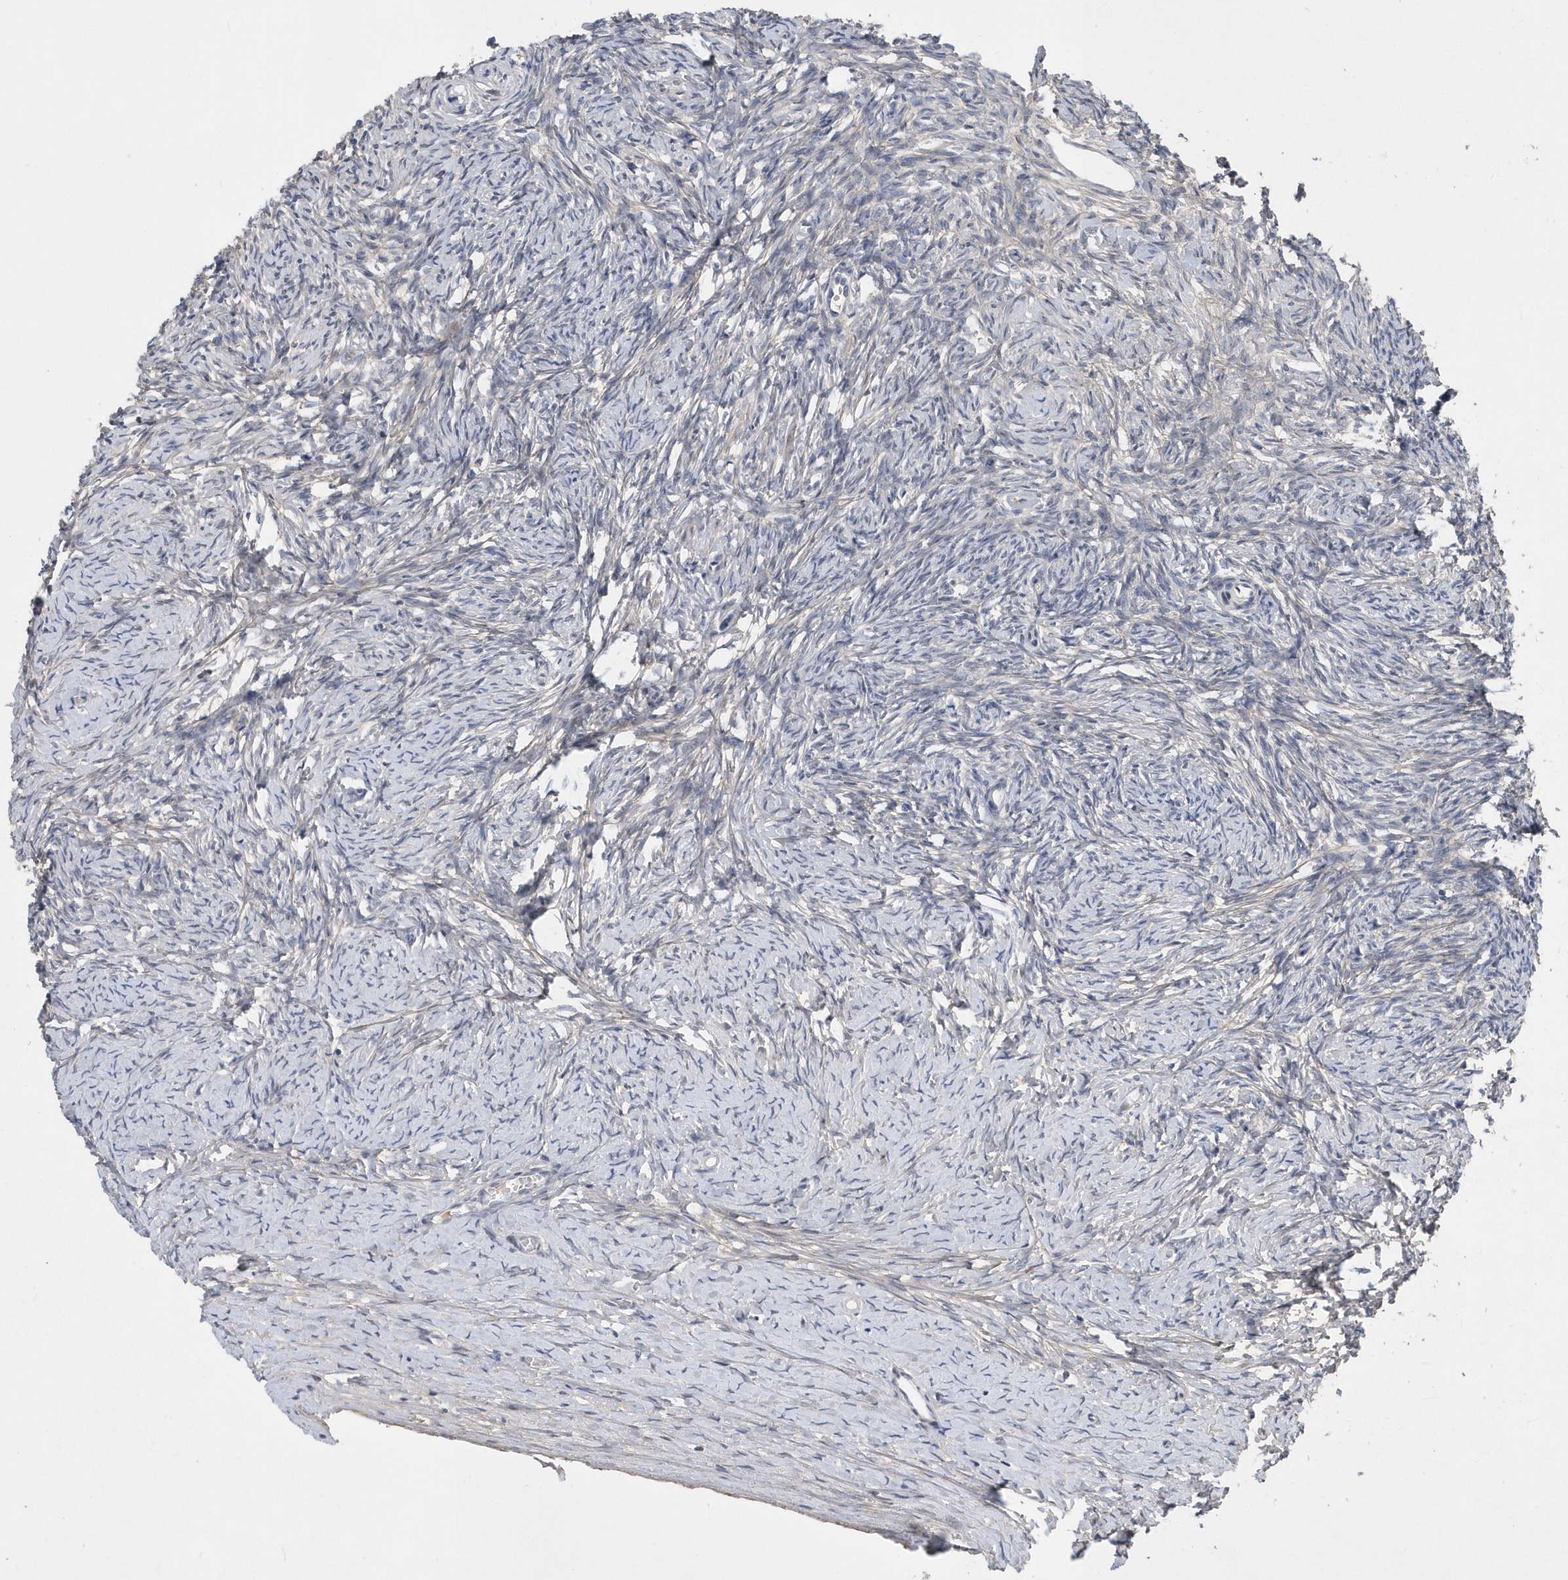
{"staining": {"intensity": "negative", "quantity": "none", "location": "none"}, "tissue": "ovary", "cell_type": "Ovarian stroma cells", "image_type": "normal", "snomed": [{"axis": "morphology", "description": "Normal tissue, NOS"}, {"axis": "morphology", "description": "Developmental malformation"}, {"axis": "topography", "description": "Ovary"}], "caption": "Ovarian stroma cells are negative for brown protein staining in normal ovary. (Brightfield microscopy of DAB IHC at high magnification).", "gene": "FAM217A", "patient": {"sex": "female", "age": 39}}